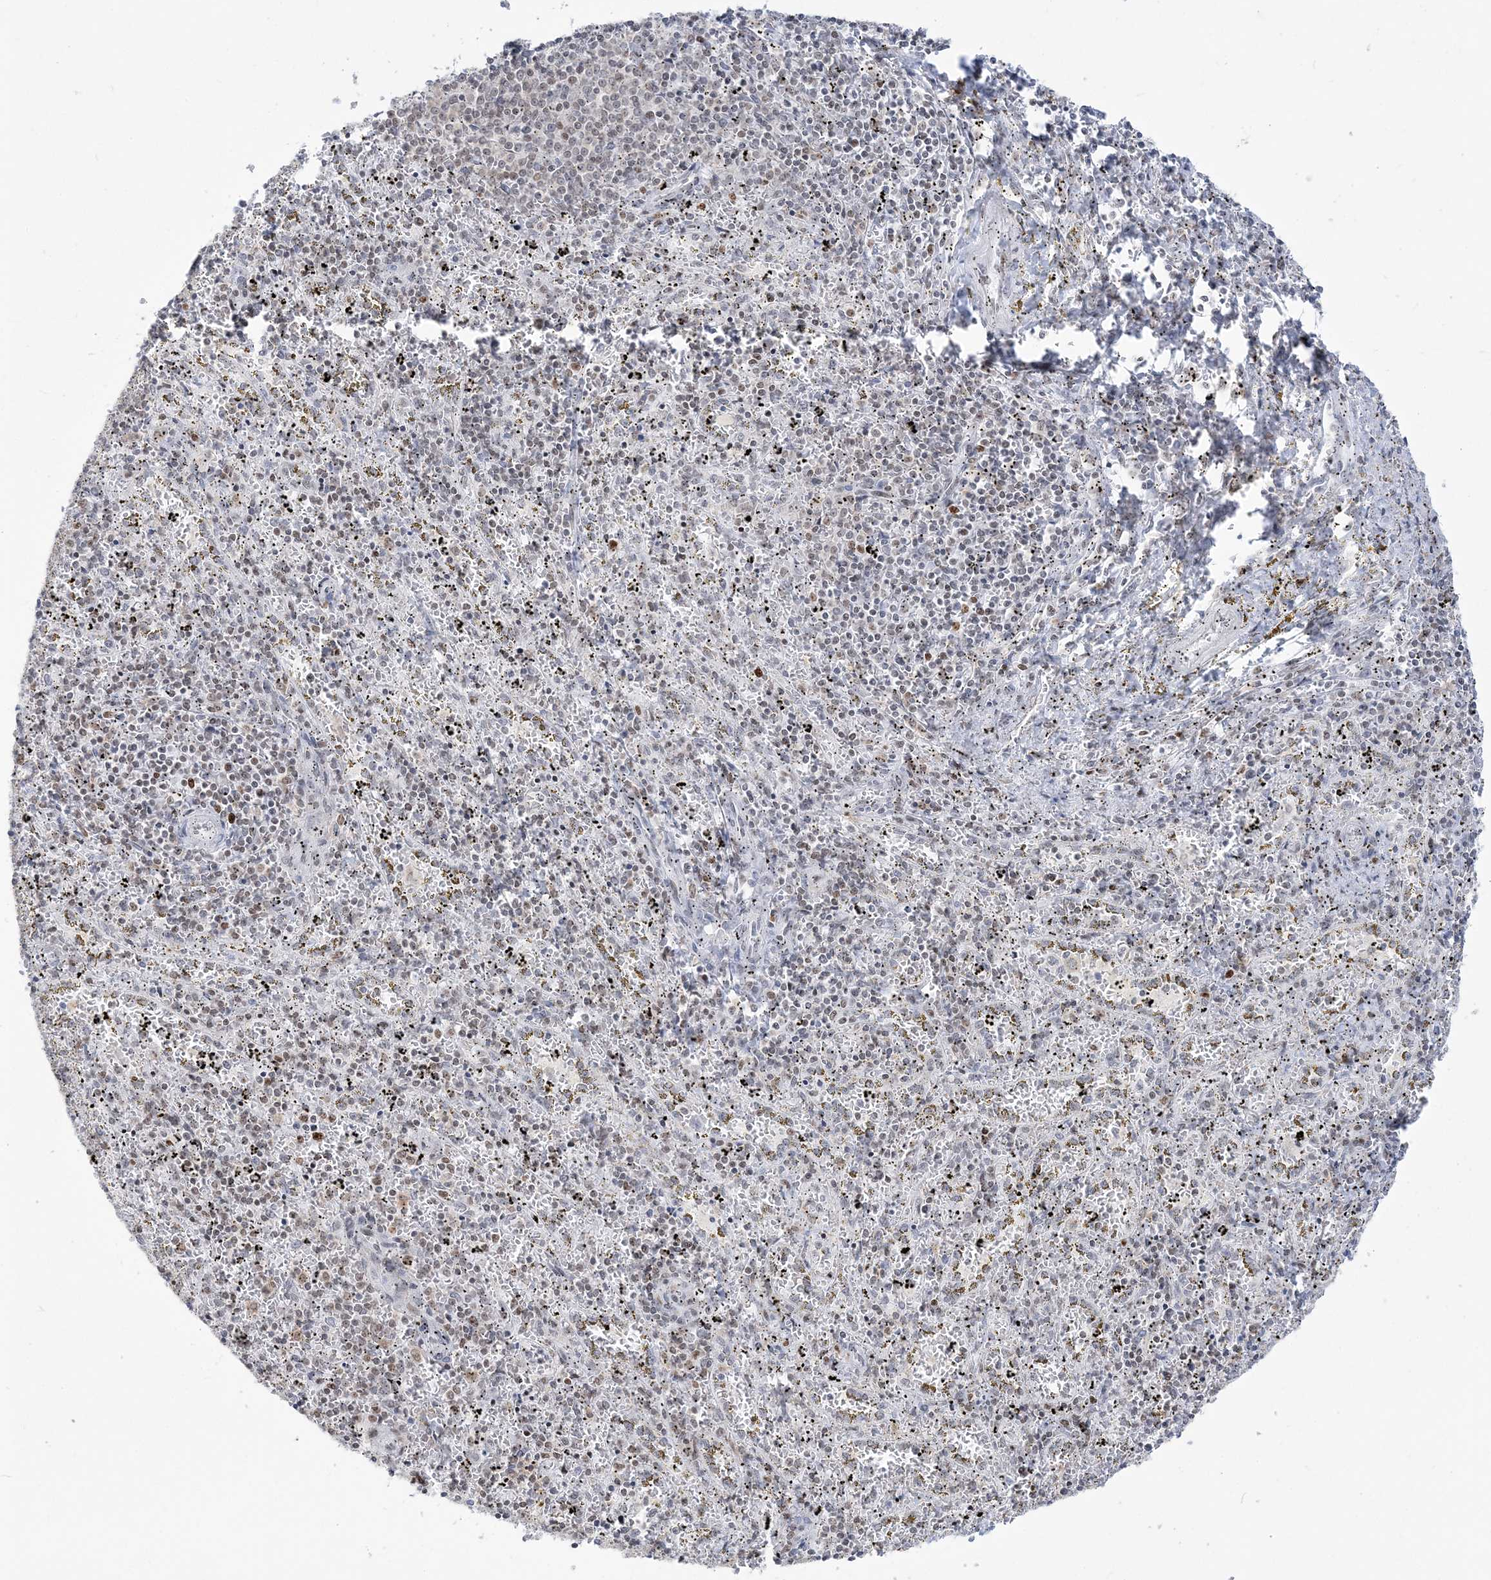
{"staining": {"intensity": "moderate", "quantity": "<25%", "location": "nuclear"}, "tissue": "spleen", "cell_type": "Cells in red pulp", "image_type": "normal", "snomed": [{"axis": "morphology", "description": "Normal tissue, NOS"}, {"axis": "topography", "description": "Spleen"}], "caption": "A low amount of moderate nuclear expression is seen in approximately <25% of cells in red pulp in normal spleen. The staining was performed using DAB (3,3'-diaminobenzidine), with brown indicating positive protein expression. Nuclei are stained blue with hematoxylin.", "gene": "DDX21", "patient": {"sex": "male", "age": 11}}